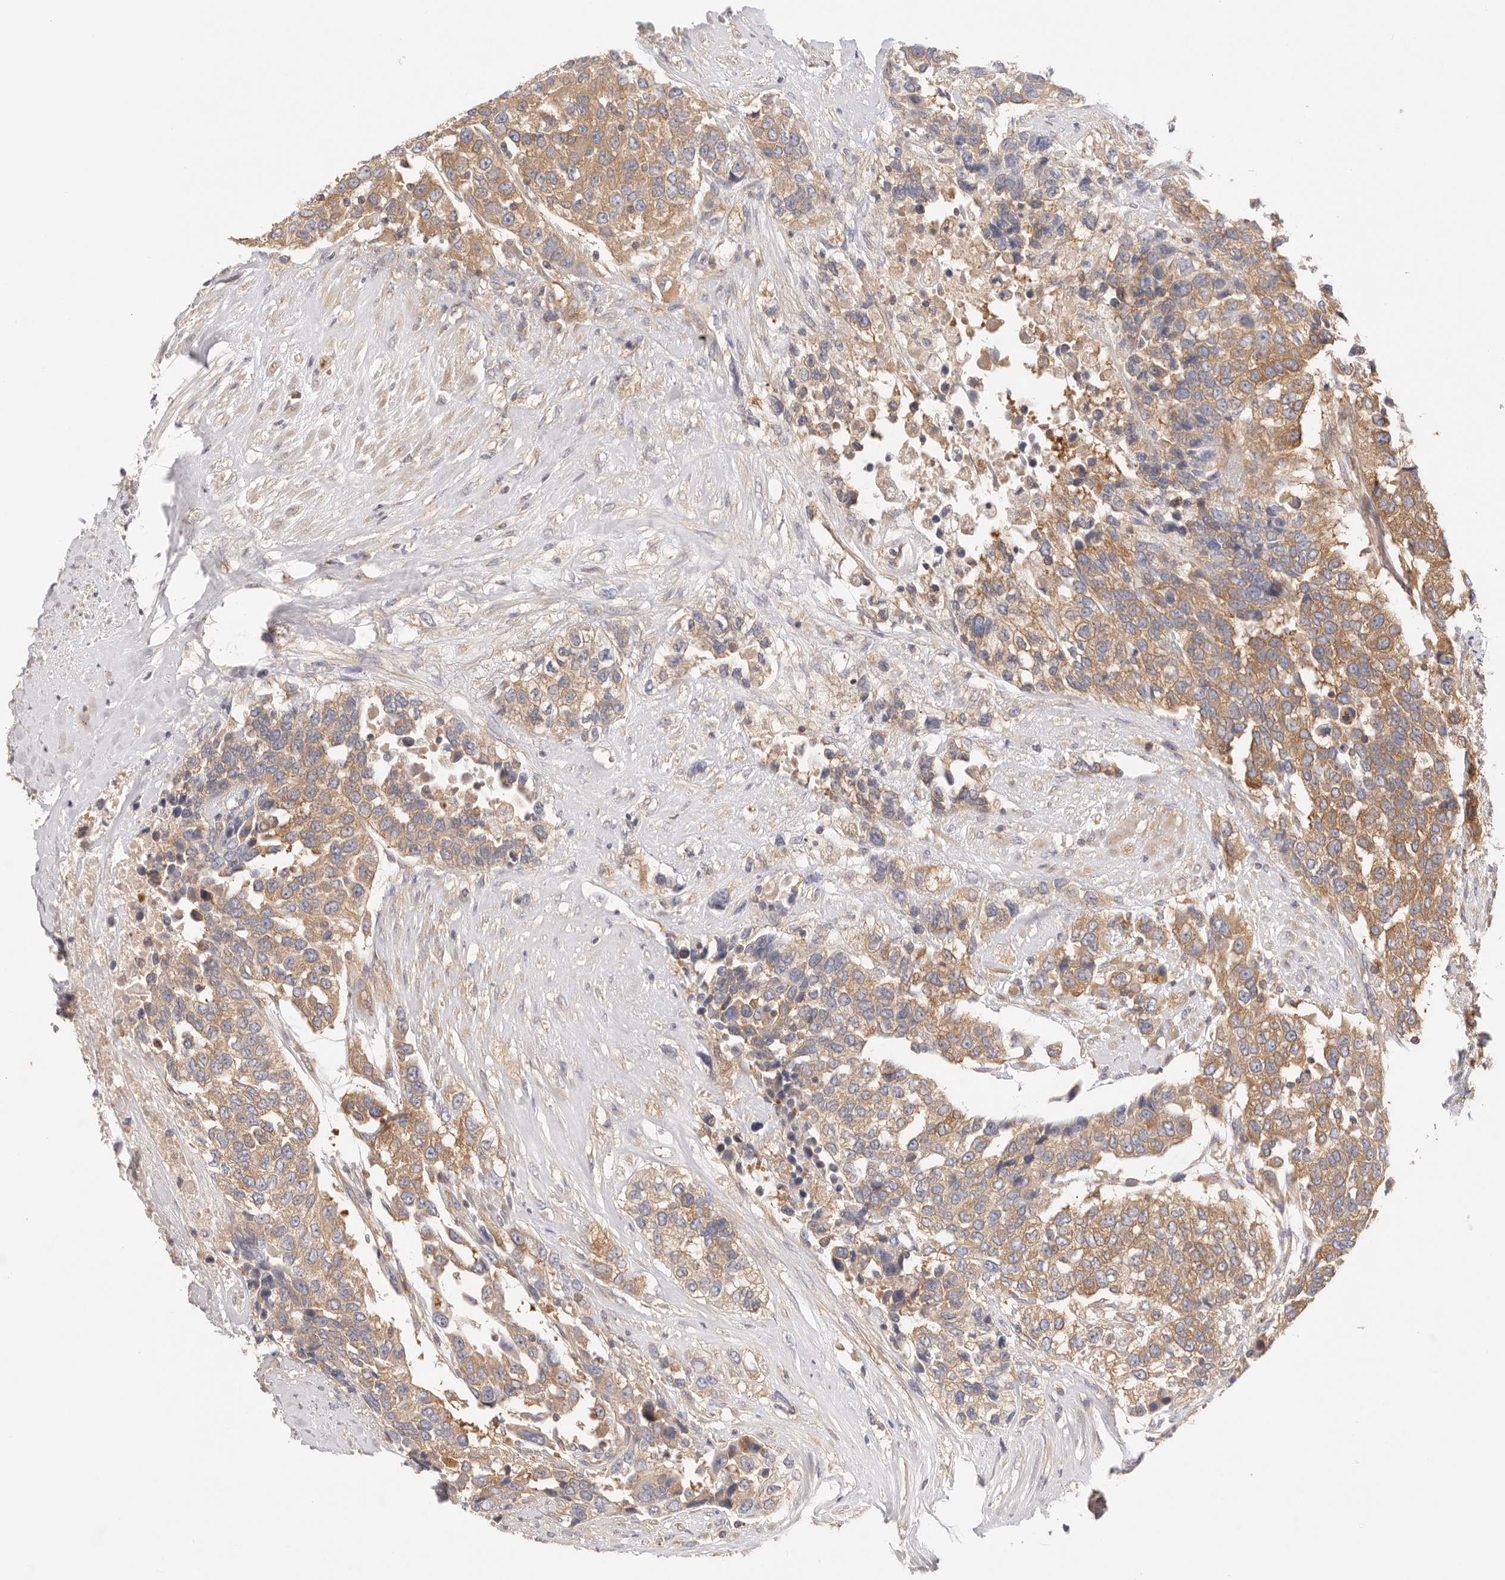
{"staining": {"intensity": "moderate", "quantity": "25%-75%", "location": "cytoplasmic/membranous"}, "tissue": "urothelial cancer", "cell_type": "Tumor cells", "image_type": "cancer", "snomed": [{"axis": "morphology", "description": "Urothelial carcinoma, High grade"}, {"axis": "topography", "description": "Urinary bladder"}], "caption": "Tumor cells display medium levels of moderate cytoplasmic/membranous positivity in approximately 25%-75% of cells in human urothelial cancer.", "gene": "KCMF1", "patient": {"sex": "female", "age": 80}}